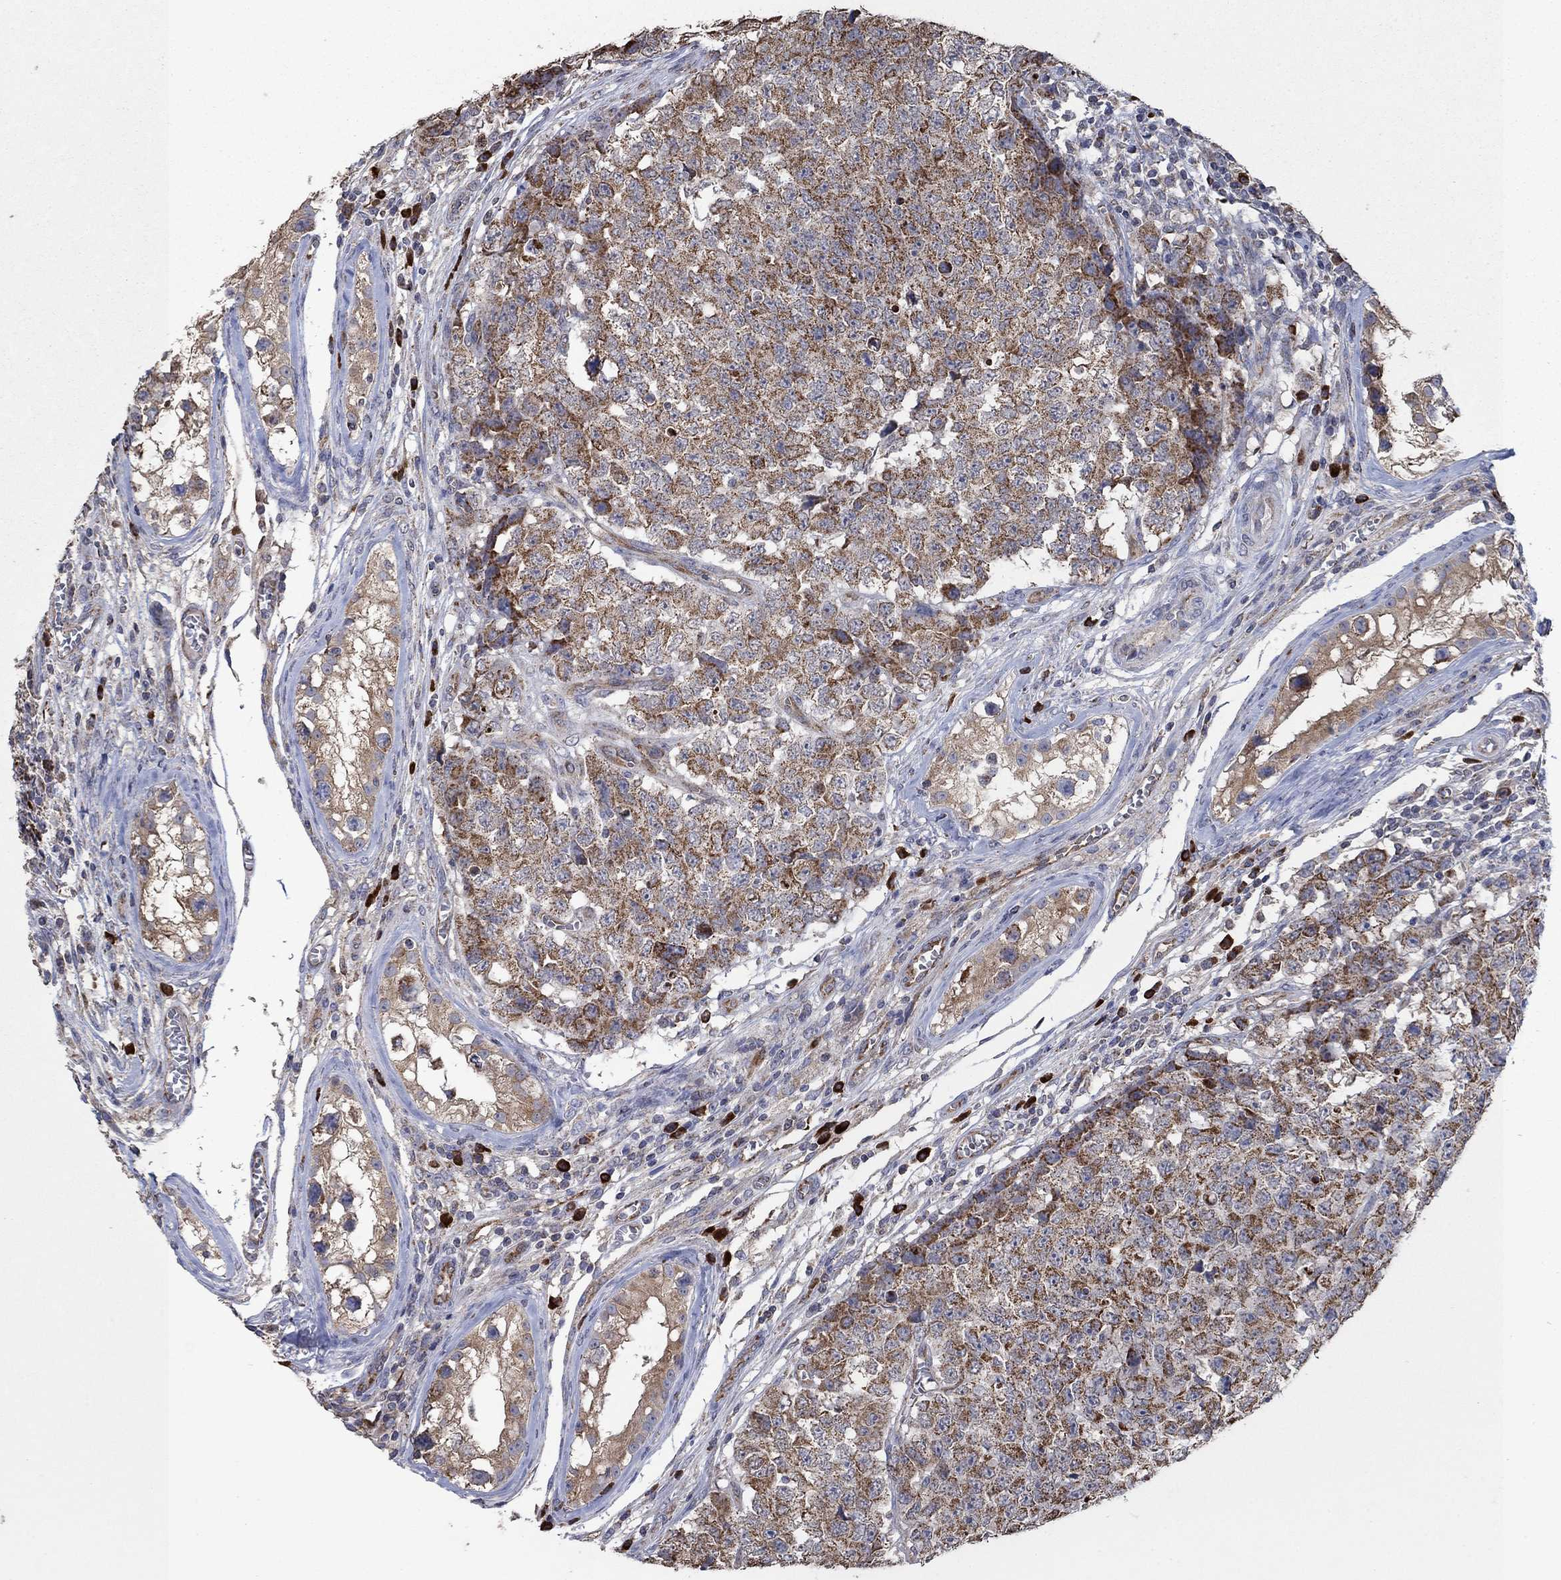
{"staining": {"intensity": "strong", "quantity": ">75%", "location": "cytoplasmic/membranous"}, "tissue": "testis cancer", "cell_type": "Tumor cells", "image_type": "cancer", "snomed": [{"axis": "morphology", "description": "Carcinoma, Embryonal, NOS"}, {"axis": "topography", "description": "Testis"}], "caption": "A high-resolution micrograph shows immunohistochemistry (IHC) staining of embryonal carcinoma (testis), which exhibits strong cytoplasmic/membranous positivity in about >75% of tumor cells. (DAB IHC with brightfield microscopy, high magnification).", "gene": "HID1", "patient": {"sex": "male", "age": 23}}